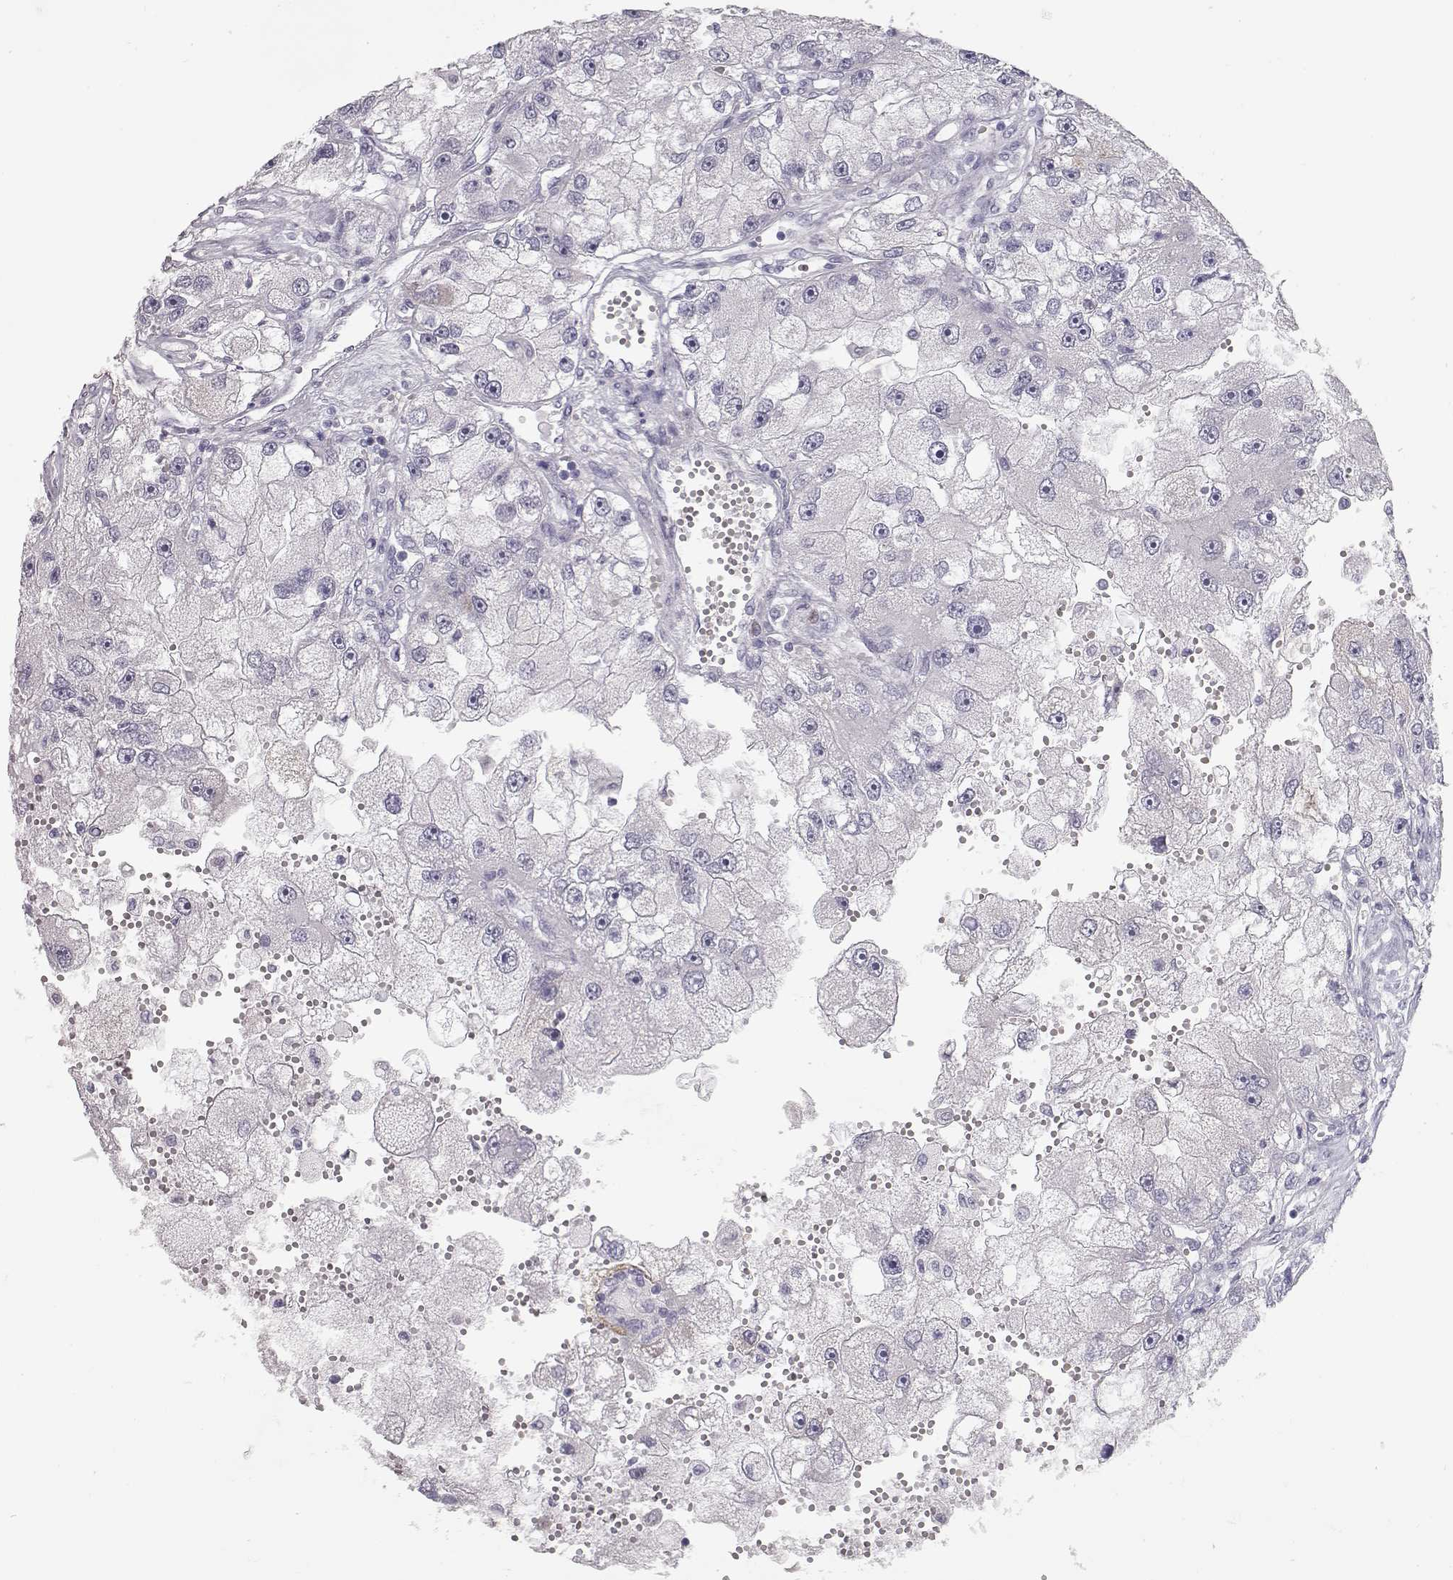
{"staining": {"intensity": "negative", "quantity": "none", "location": "none"}, "tissue": "renal cancer", "cell_type": "Tumor cells", "image_type": "cancer", "snomed": [{"axis": "morphology", "description": "Adenocarcinoma, NOS"}, {"axis": "topography", "description": "Kidney"}], "caption": "A high-resolution photomicrograph shows IHC staining of renal cancer (adenocarcinoma), which exhibits no significant staining in tumor cells.", "gene": "LAMB3", "patient": {"sex": "male", "age": 63}}